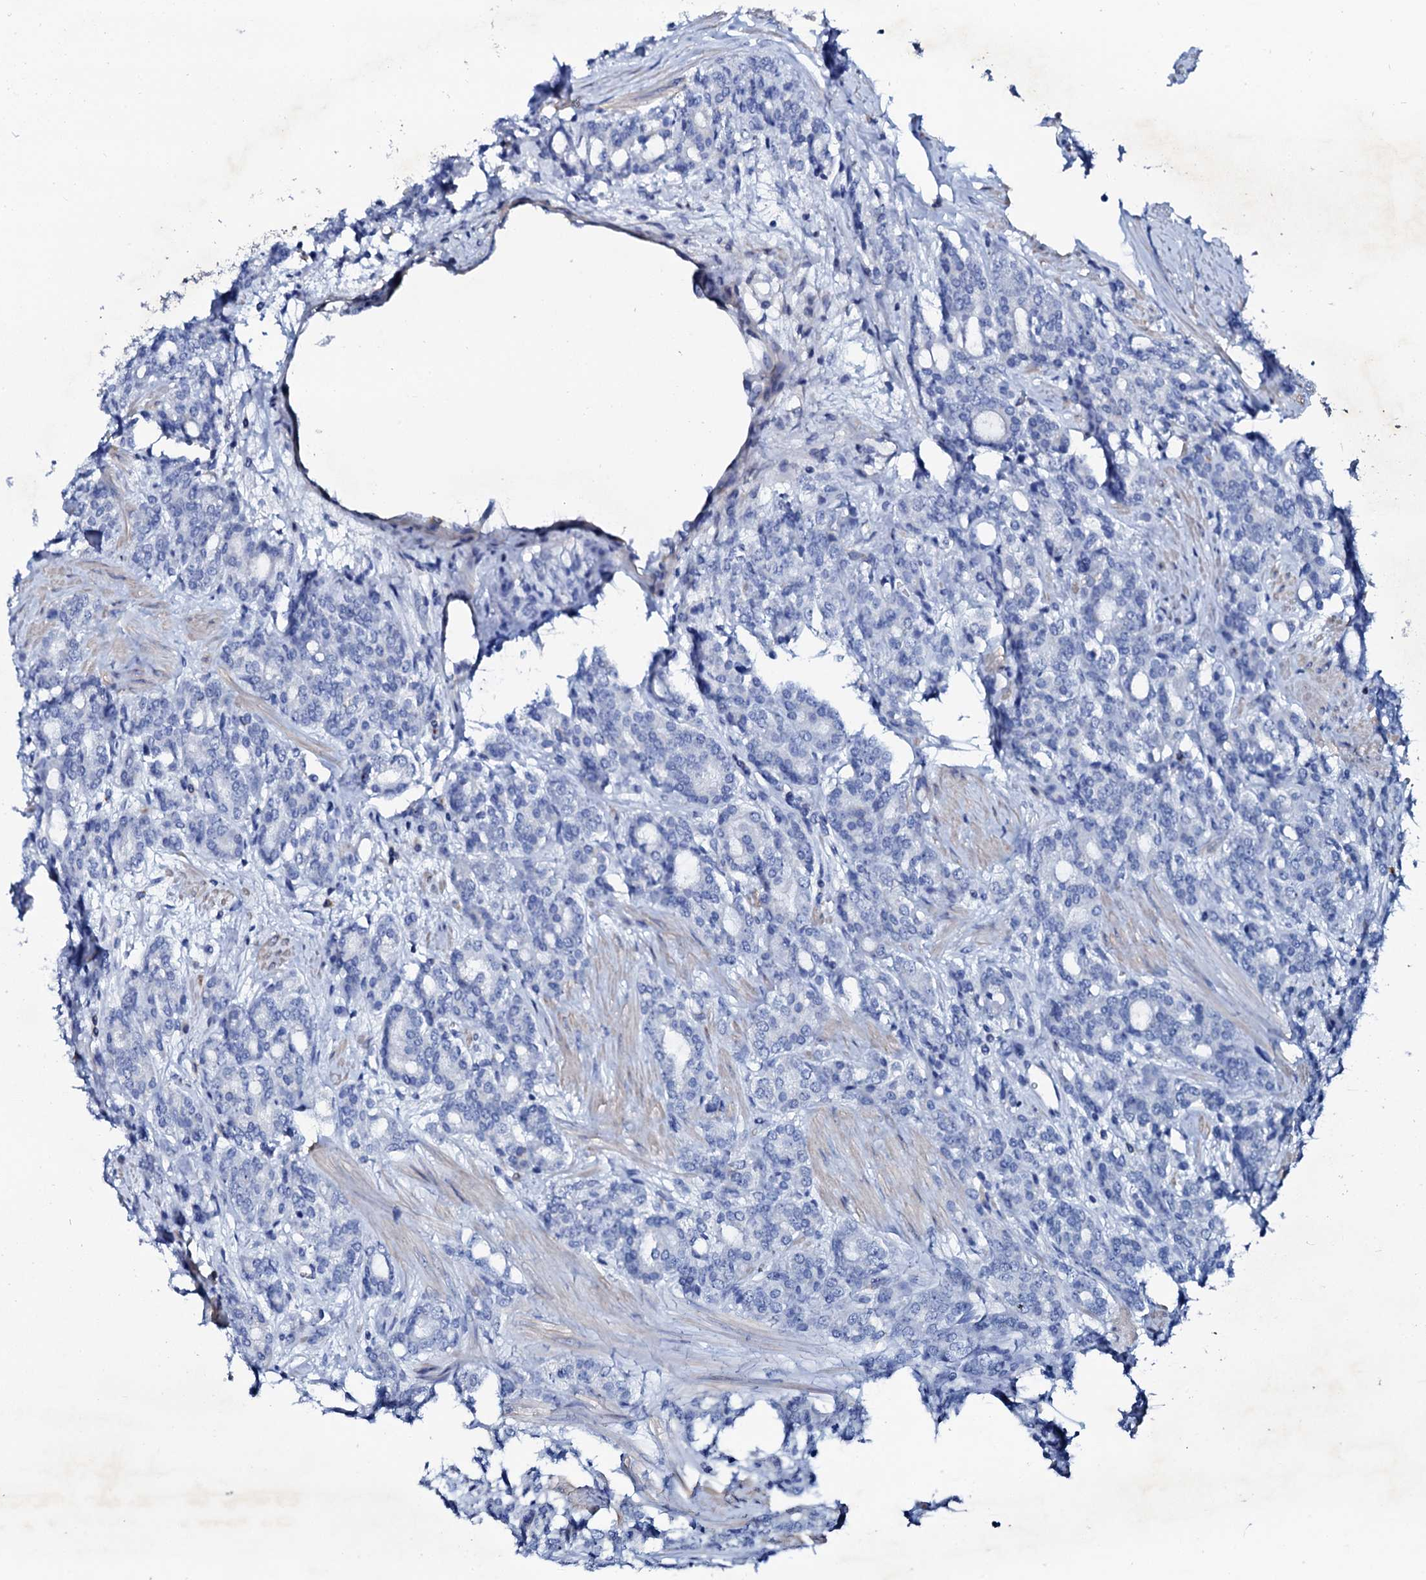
{"staining": {"intensity": "negative", "quantity": "none", "location": "none"}, "tissue": "prostate cancer", "cell_type": "Tumor cells", "image_type": "cancer", "snomed": [{"axis": "morphology", "description": "Adenocarcinoma, High grade"}, {"axis": "topography", "description": "Prostate"}], "caption": "Prostate cancer (adenocarcinoma (high-grade)) stained for a protein using immunohistochemistry (IHC) reveals no staining tumor cells.", "gene": "GLB1L3", "patient": {"sex": "male", "age": 62}}